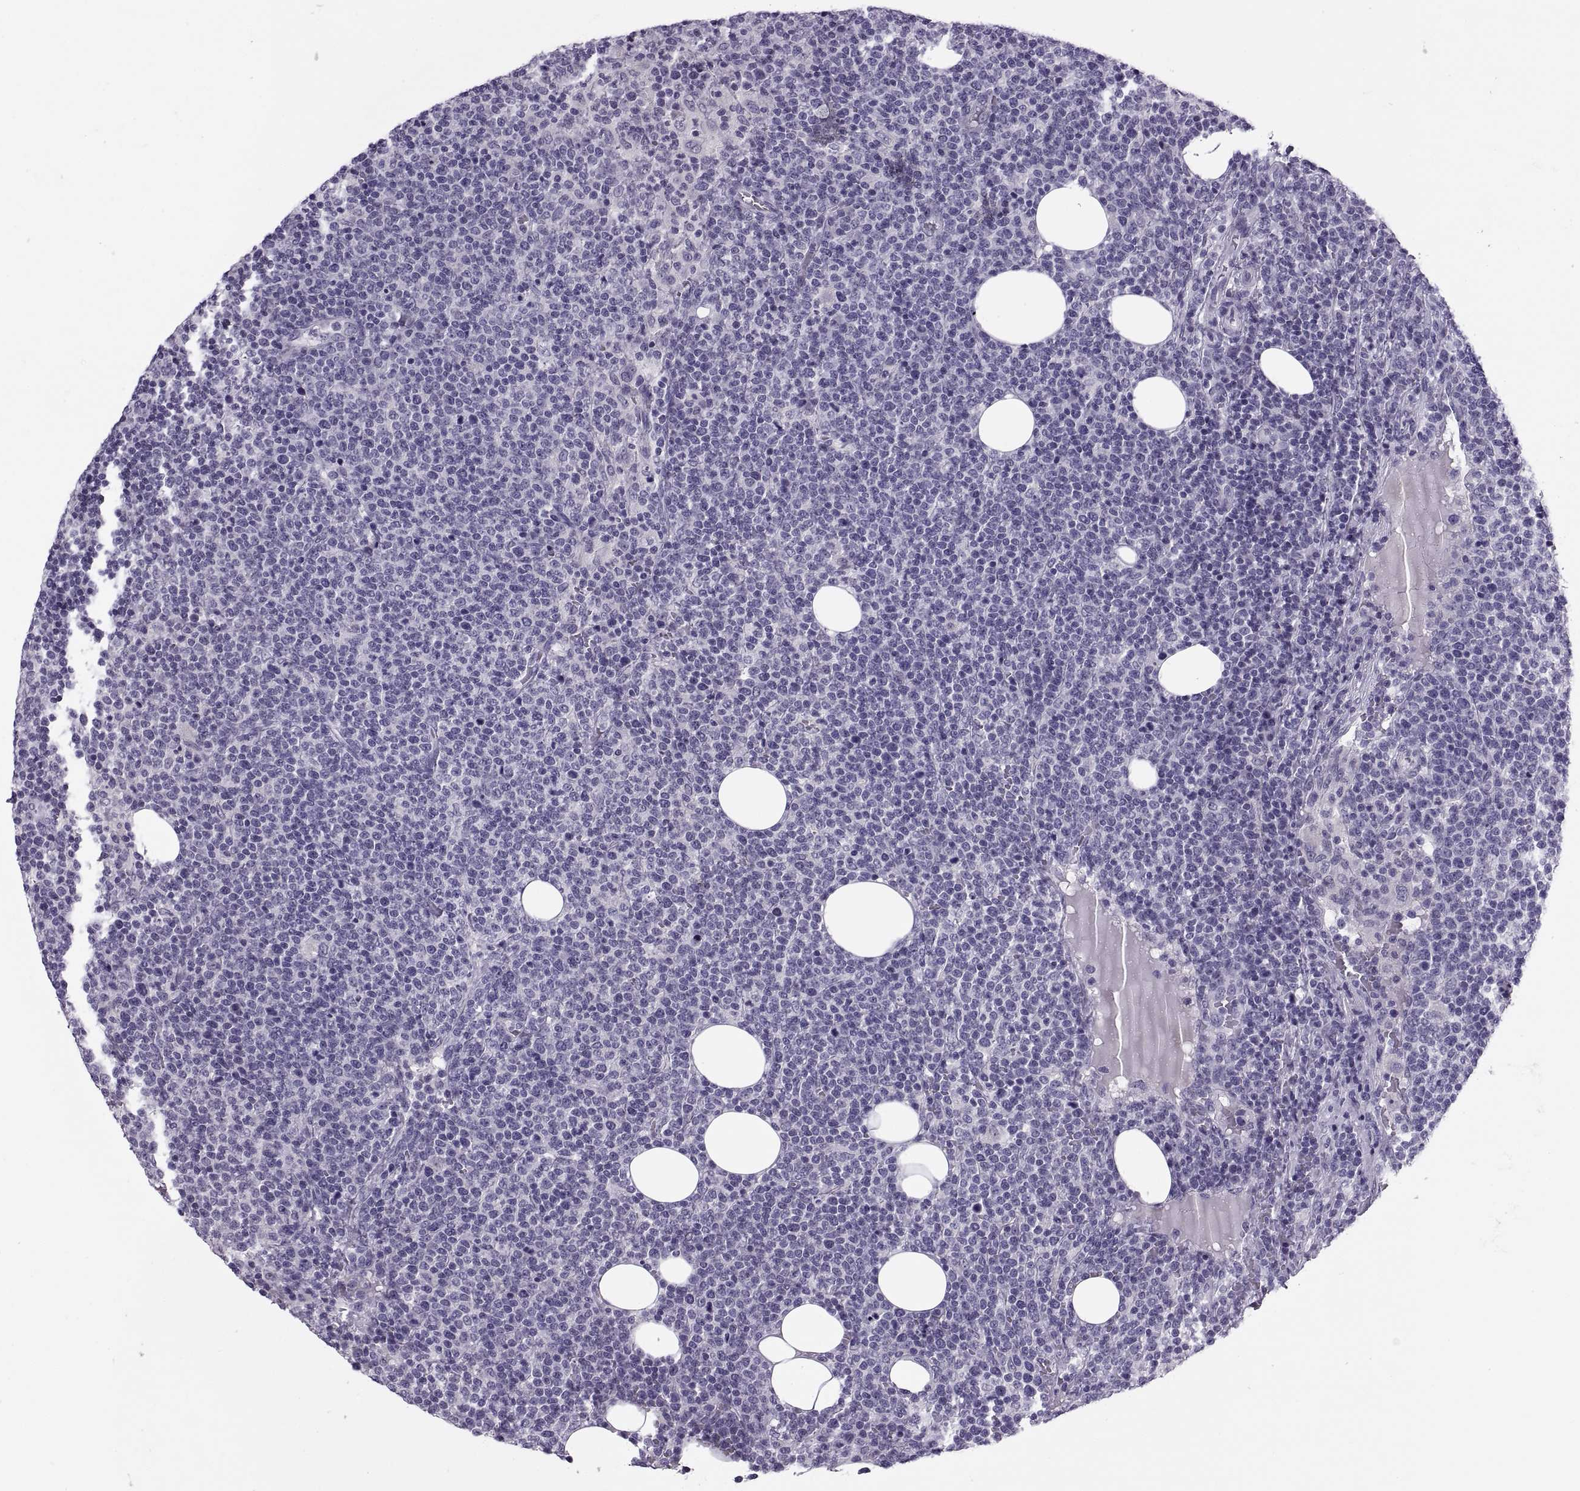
{"staining": {"intensity": "negative", "quantity": "none", "location": "none"}, "tissue": "lymphoma", "cell_type": "Tumor cells", "image_type": "cancer", "snomed": [{"axis": "morphology", "description": "Malignant lymphoma, non-Hodgkin's type, High grade"}, {"axis": "topography", "description": "Lymph node"}], "caption": "There is no significant staining in tumor cells of lymphoma.", "gene": "SYNGR4", "patient": {"sex": "male", "age": 61}}